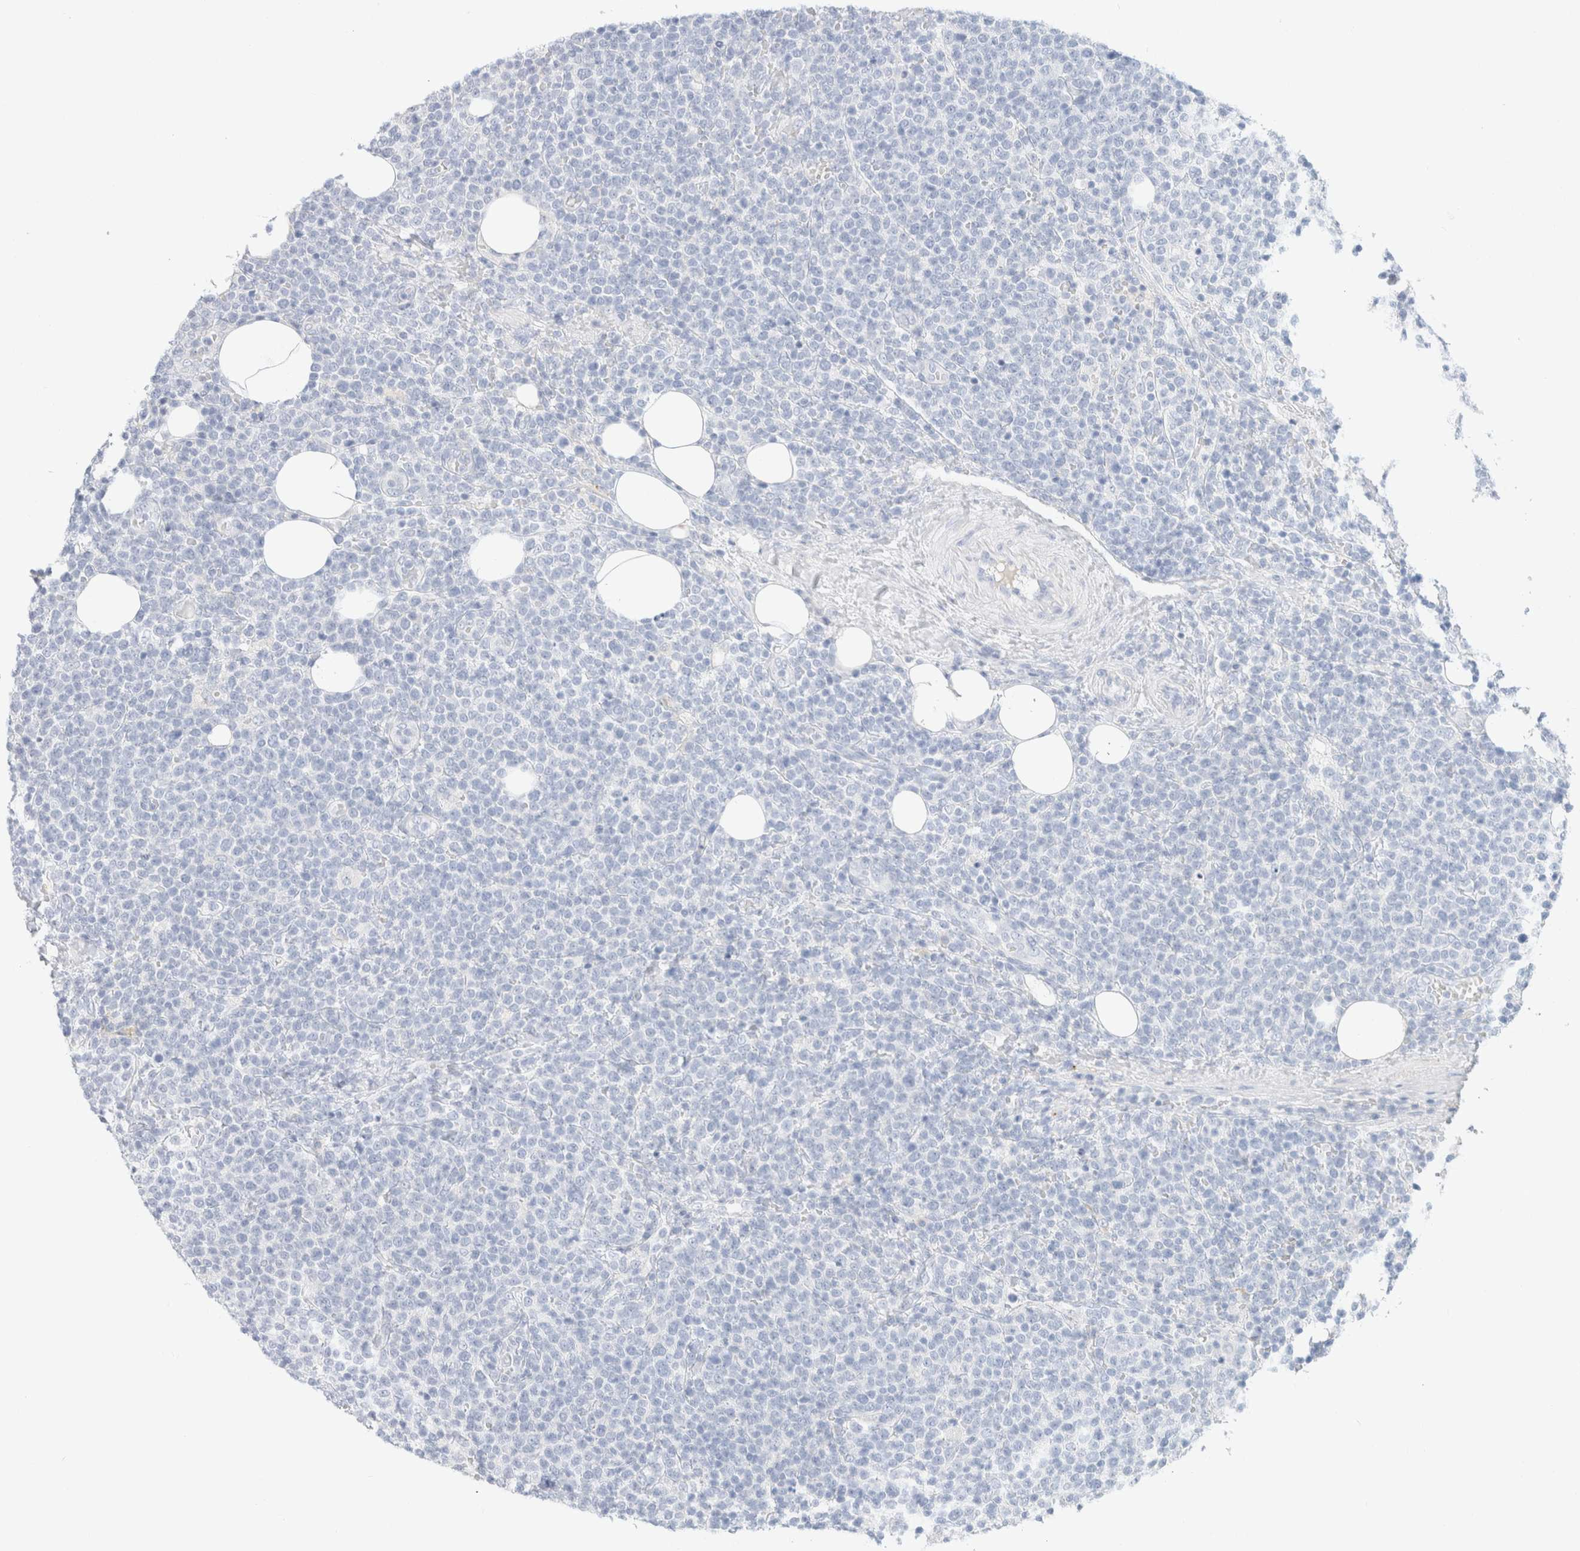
{"staining": {"intensity": "negative", "quantity": "none", "location": "none"}, "tissue": "lymphoma", "cell_type": "Tumor cells", "image_type": "cancer", "snomed": [{"axis": "morphology", "description": "Malignant lymphoma, non-Hodgkin's type, High grade"}, {"axis": "topography", "description": "Lymph node"}], "caption": "This histopathology image is of high-grade malignant lymphoma, non-Hodgkin's type stained with immunohistochemistry (IHC) to label a protein in brown with the nuclei are counter-stained blue. There is no staining in tumor cells.", "gene": "CPQ", "patient": {"sex": "male", "age": 61}}